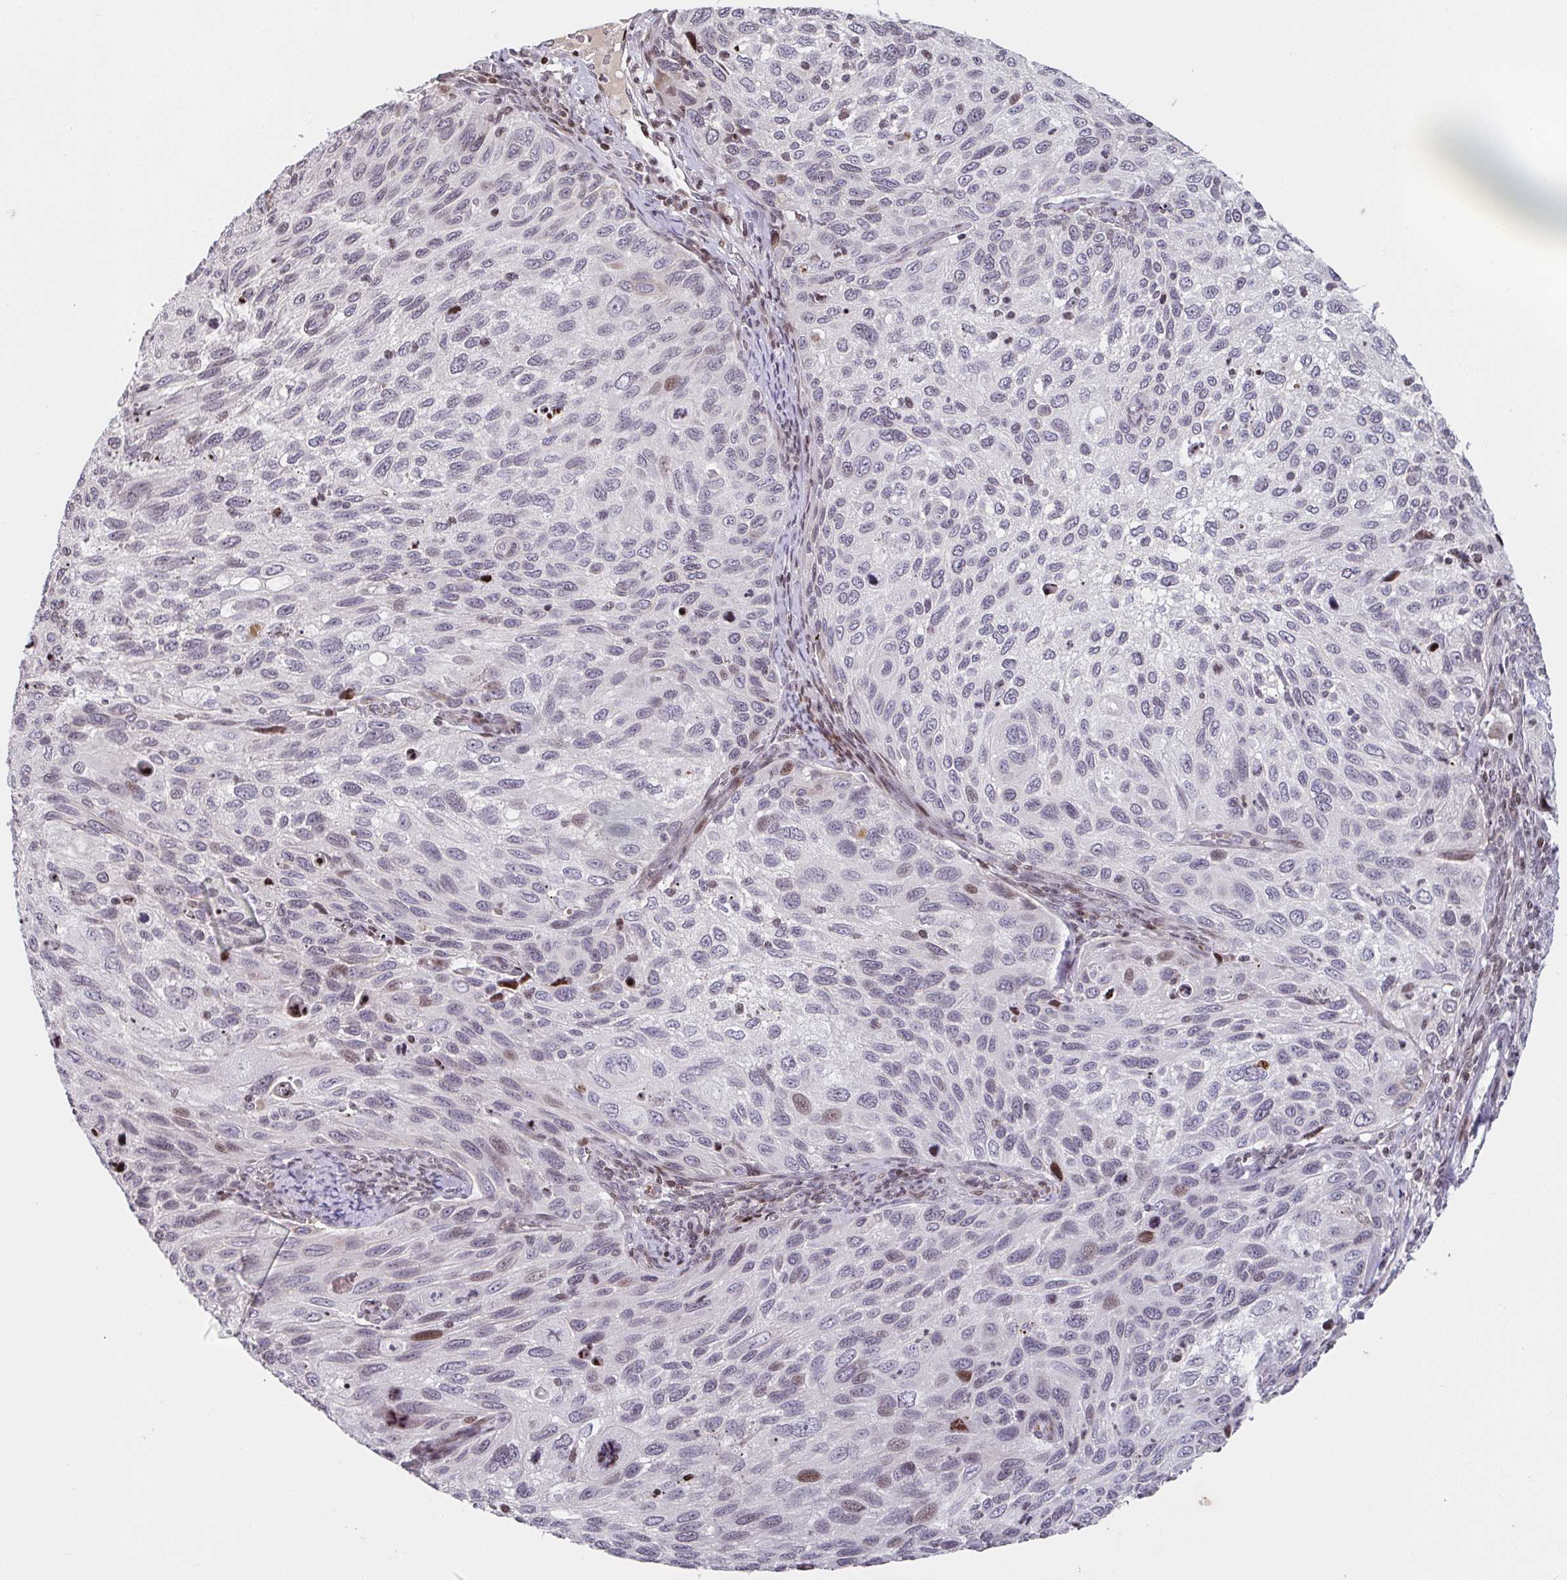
{"staining": {"intensity": "moderate", "quantity": "<25%", "location": "nuclear"}, "tissue": "cervical cancer", "cell_type": "Tumor cells", "image_type": "cancer", "snomed": [{"axis": "morphology", "description": "Squamous cell carcinoma, NOS"}, {"axis": "topography", "description": "Cervix"}], "caption": "DAB immunohistochemical staining of cervical cancer (squamous cell carcinoma) shows moderate nuclear protein staining in about <25% of tumor cells.", "gene": "PCDHB8", "patient": {"sex": "female", "age": 70}}